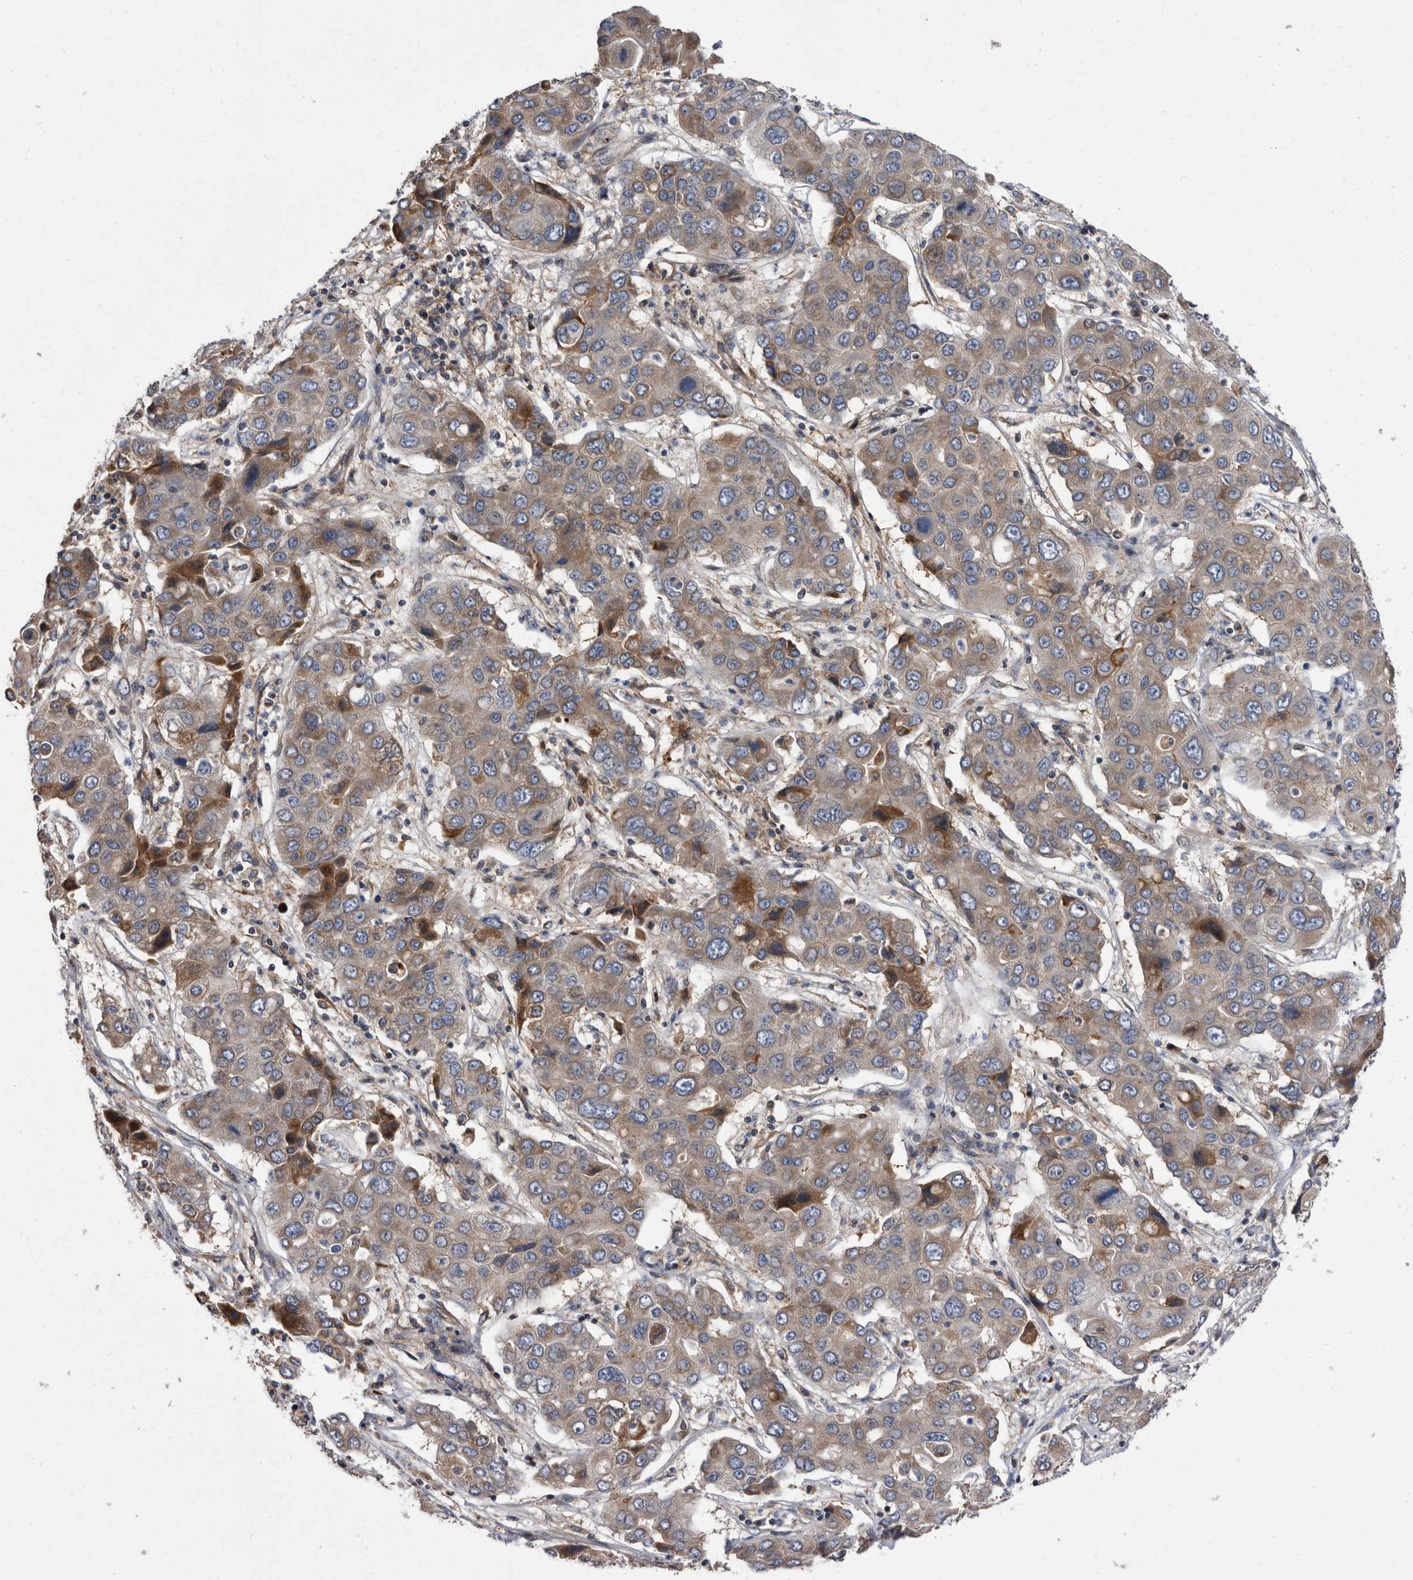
{"staining": {"intensity": "moderate", "quantity": ">75%", "location": "cytoplasmic/membranous"}, "tissue": "liver cancer", "cell_type": "Tumor cells", "image_type": "cancer", "snomed": [{"axis": "morphology", "description": "Cholangiocarcinoma"}, {"axis": "topography", "description": "Liver"}], "caption": "A medium amount of moderate cytoplasmic/membranous expression is identified in about >75% of tumor cells in liver cancer tissue.", "gene": "DTNBP1", "patient": {"sex": "male", "age": 67}}